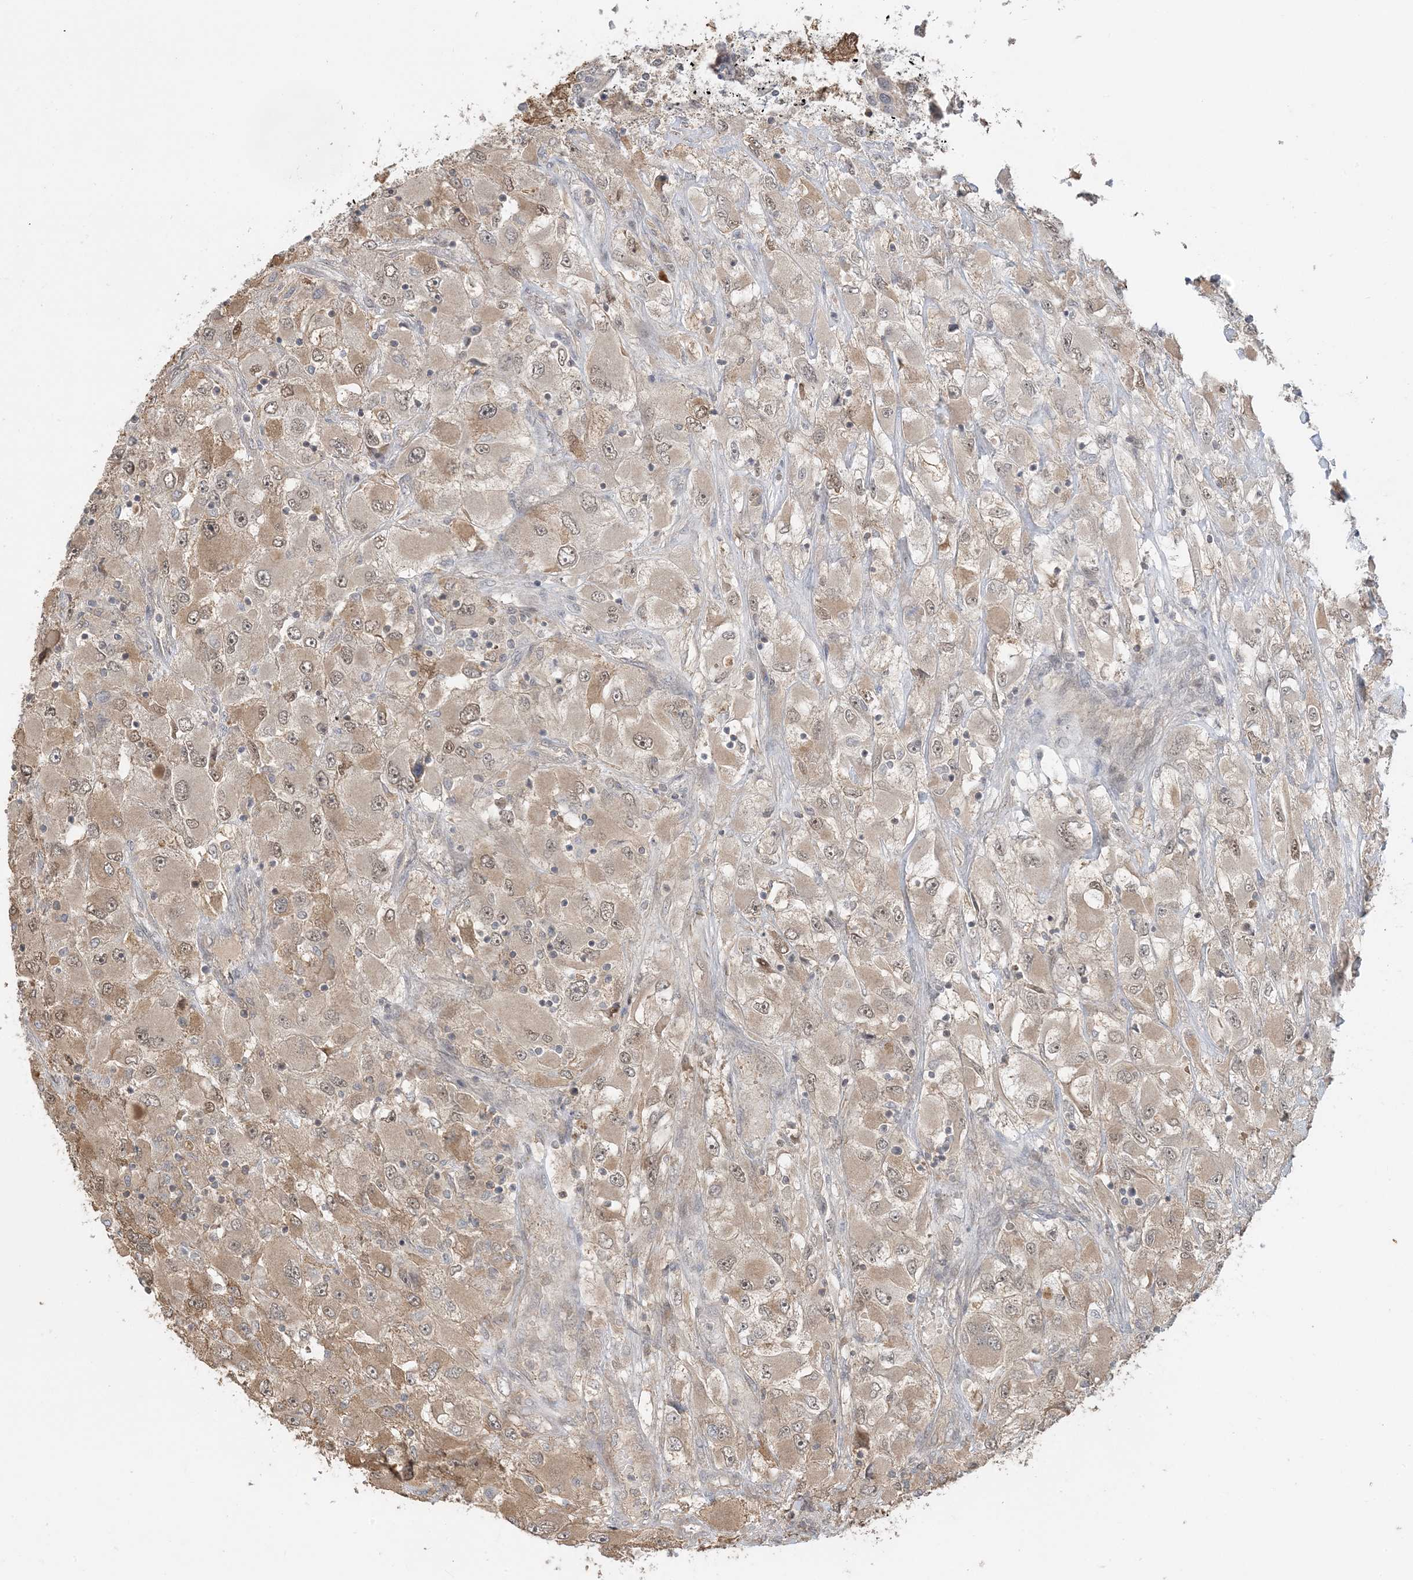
{"staining": {"intensity": "moderate", "quantity": ">75%", "location": "cytoplasmic/membranous"}, "tissue": "renal cancer", "cell_type": "Tumor cells", "image_type": "cancer", "snomed": [{"axis": "morphology", "description": "Adenocarcinoma, NOS"}, {"axis": "topography", "description": "Kidney"}], "caption": "Renal adenocarcinoma stained for a protein demonstrates moderate cytoplasmic/membranous positivity in tumor cells.", "gene": "PRRT3", "patient": {"sex": "female", "age": 52}}